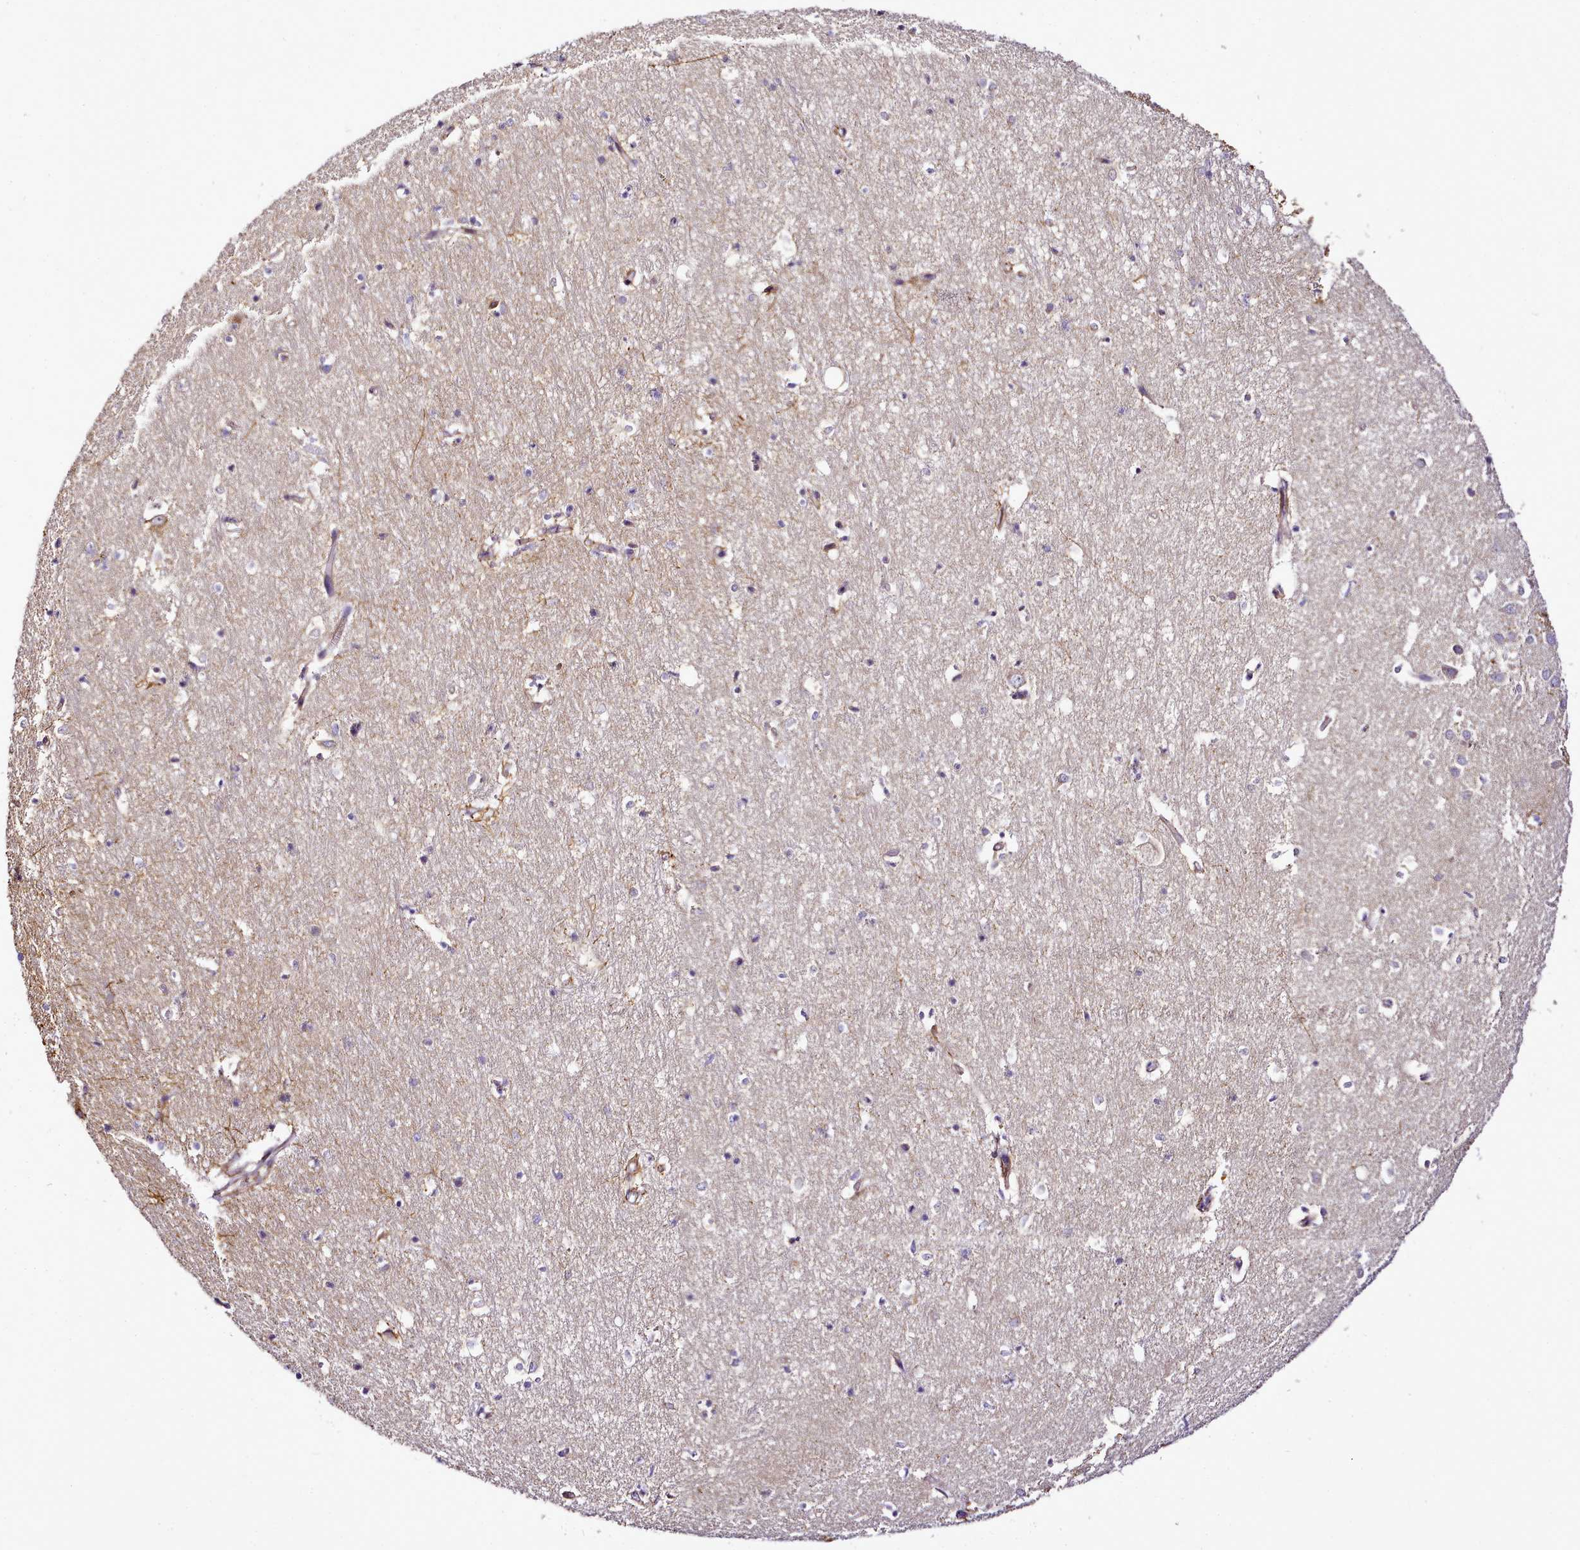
{"staining": {"intensity": "moderate", "quantity": "<25%", "location": "cytoplasmic/membranous"}, "tissue": "hippocampus", "cell_type": "Glial cells", "image_type": "normal", "snomed": [{"axis": "morphology", "description": "Normal tissue, NOS"}, {"axis": "topography", "description": "Hippocampus"}], "caption": "Protein staining of benign hippocampus shows moderate cytoplasmic/membranous staining in approximately <25% of glial cells. The protein of interest is shown in brown color, while the nuclei are stained blue.", "gene": "NBPF10", "patient": {"sex": "female", "age": 64}}